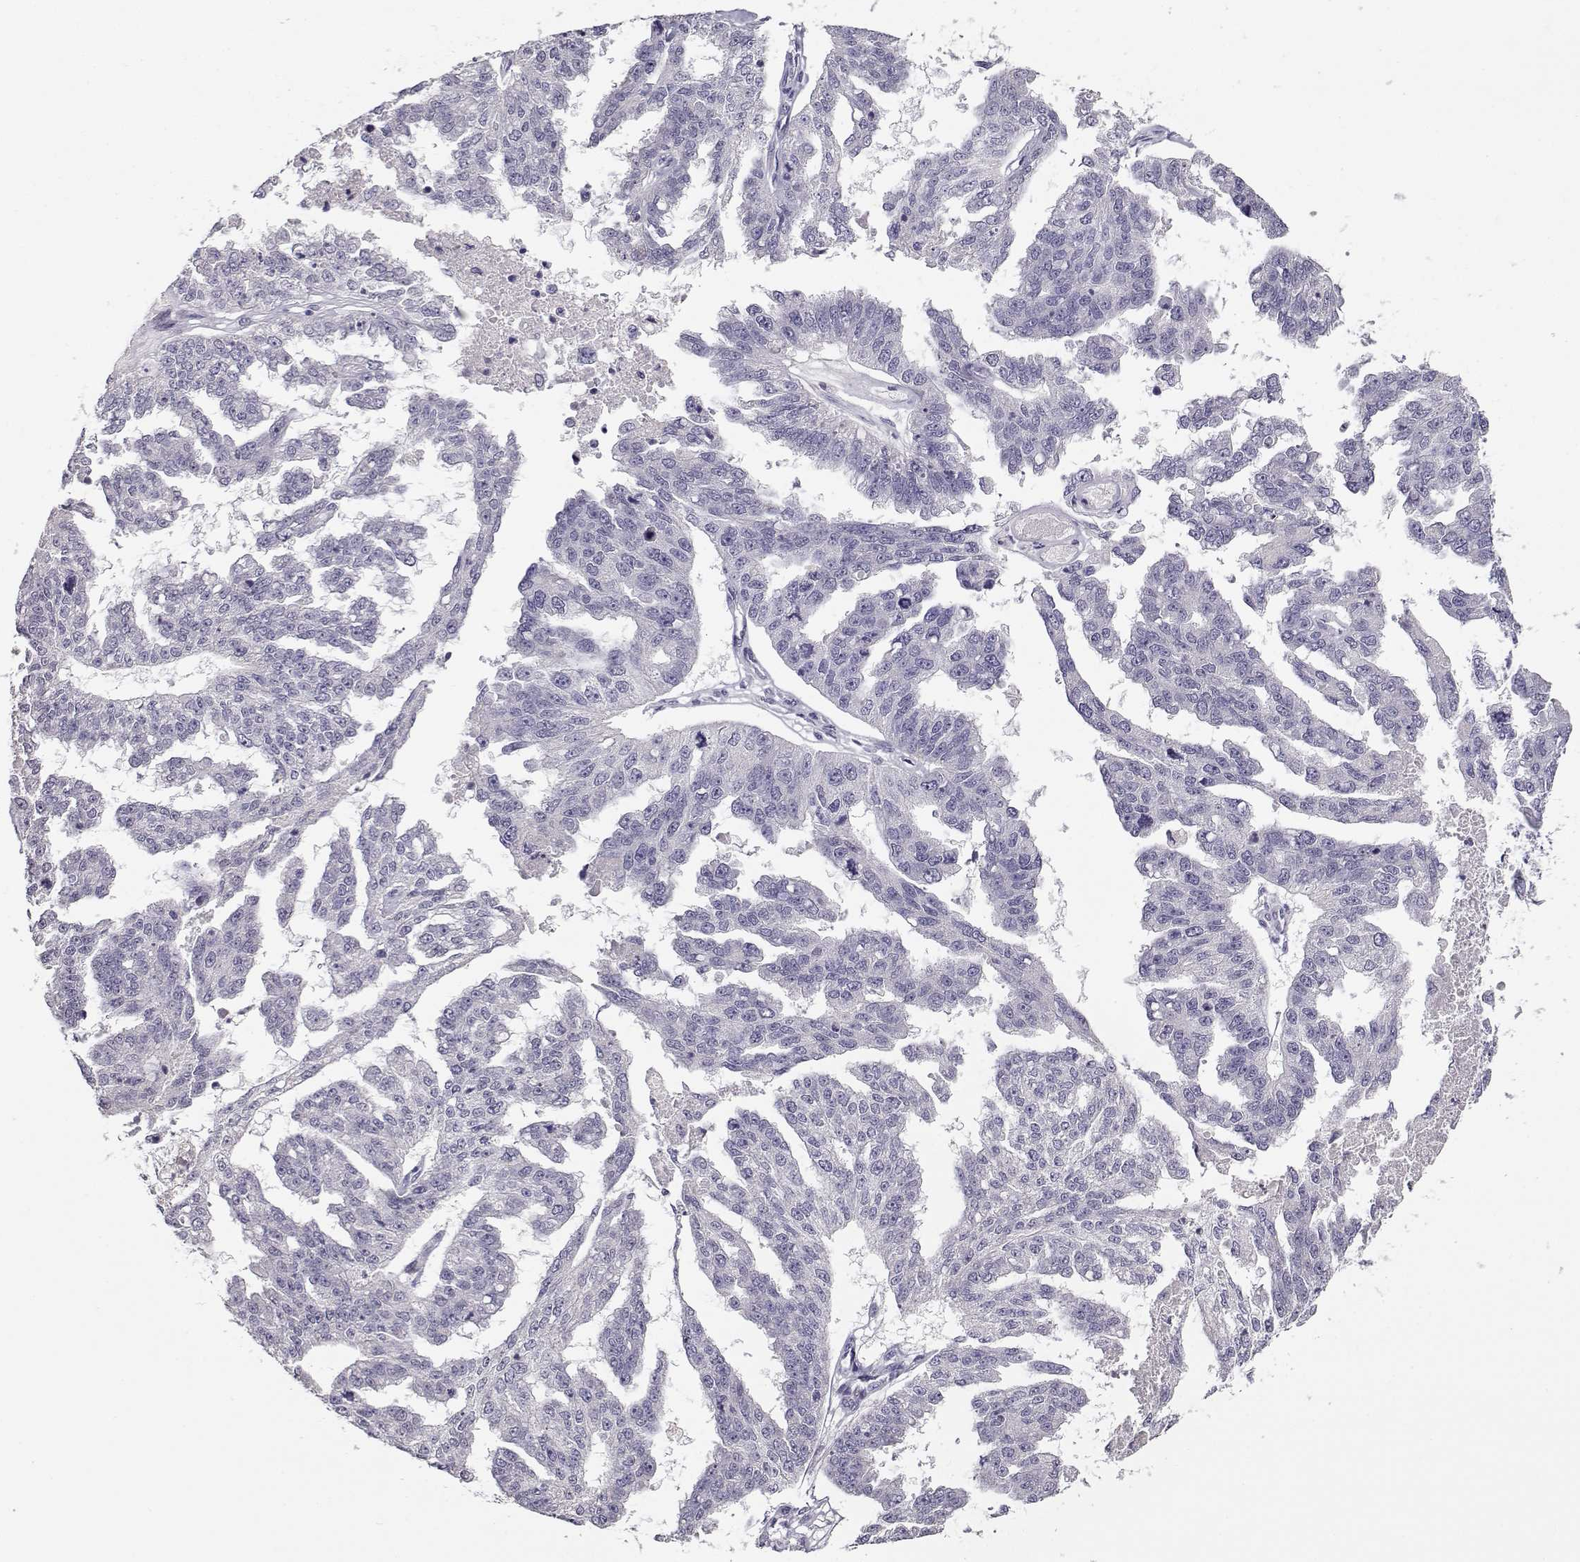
{"staining": {"intensity": "negative", "quantity": "none", "location": "none"}, "tissue": "ovarian cancer", "cell_type": "Tumor cells", "image_type": "cancer", "snomed": [{"axis": "morphology", "description": "Cystadenocarcinoma, serous, NOS"}, {"axis": "topography", "description": "Ovary"}], "caption": "The photomicrograph demonstrates no staining of tumor cells in ovarian cancer. (DAB (3,3'-diaminobenzidine) immunohistochemistry (IHC) visualized using brightfield microscopy, high magnification).", "gene": "RHOXF2", "patient": {"sex": "female", "age": 58}}